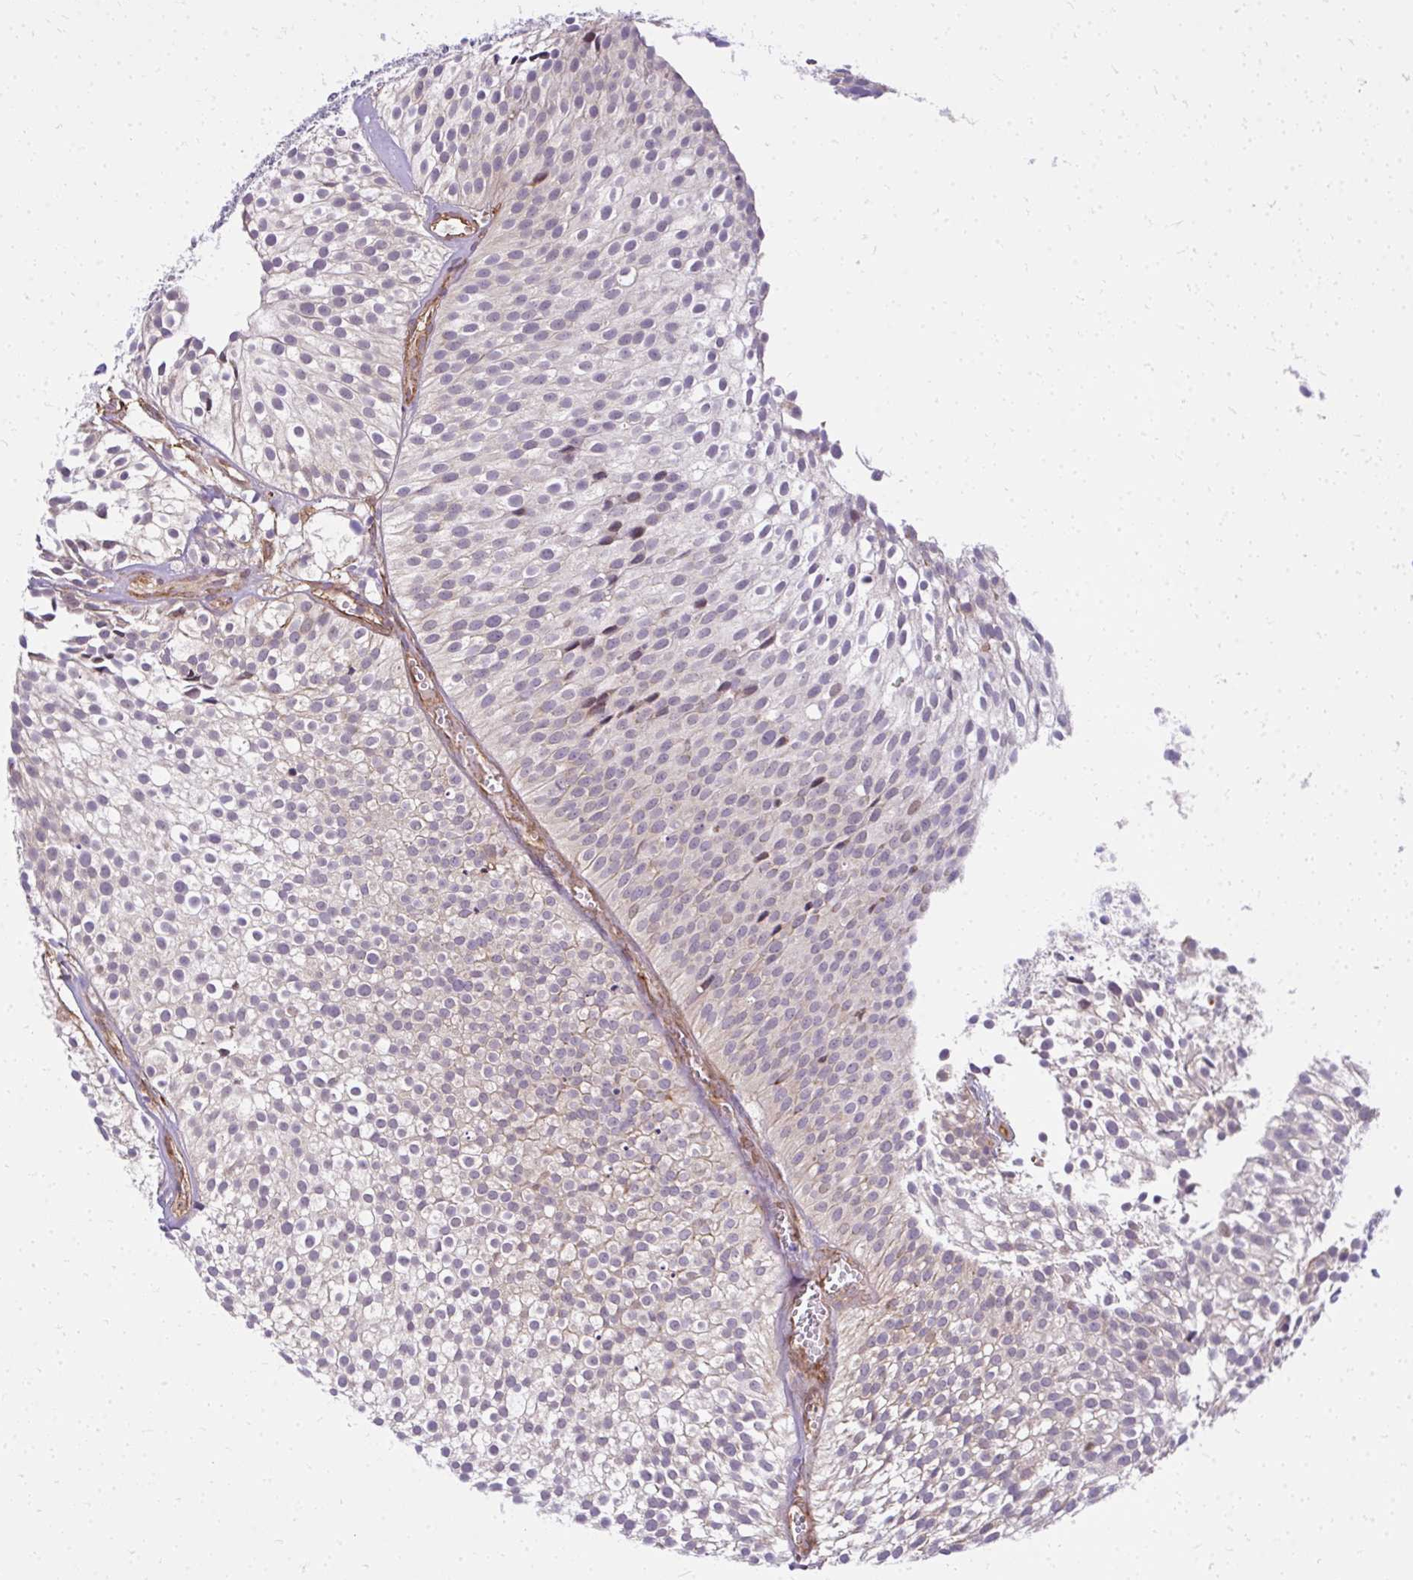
{"staining": {"intensity": "negative", "quantity": "none", "location": "none"}, "tissue": "urothelial cancer", "cell_type": "Tumor cells", "image_type": "cancer", "snomed": [{"axis": "morphology", "description": "Urothelial carcinoma, Low grade"}, {"axis": "topography", "description": "Urinary bladder"}], "caption": "Protein analysis of urothelial cancer reveals no significant expression in tumor cells.", "gene": "RSKR", "patient": {"sex": "male", "age": 91}}